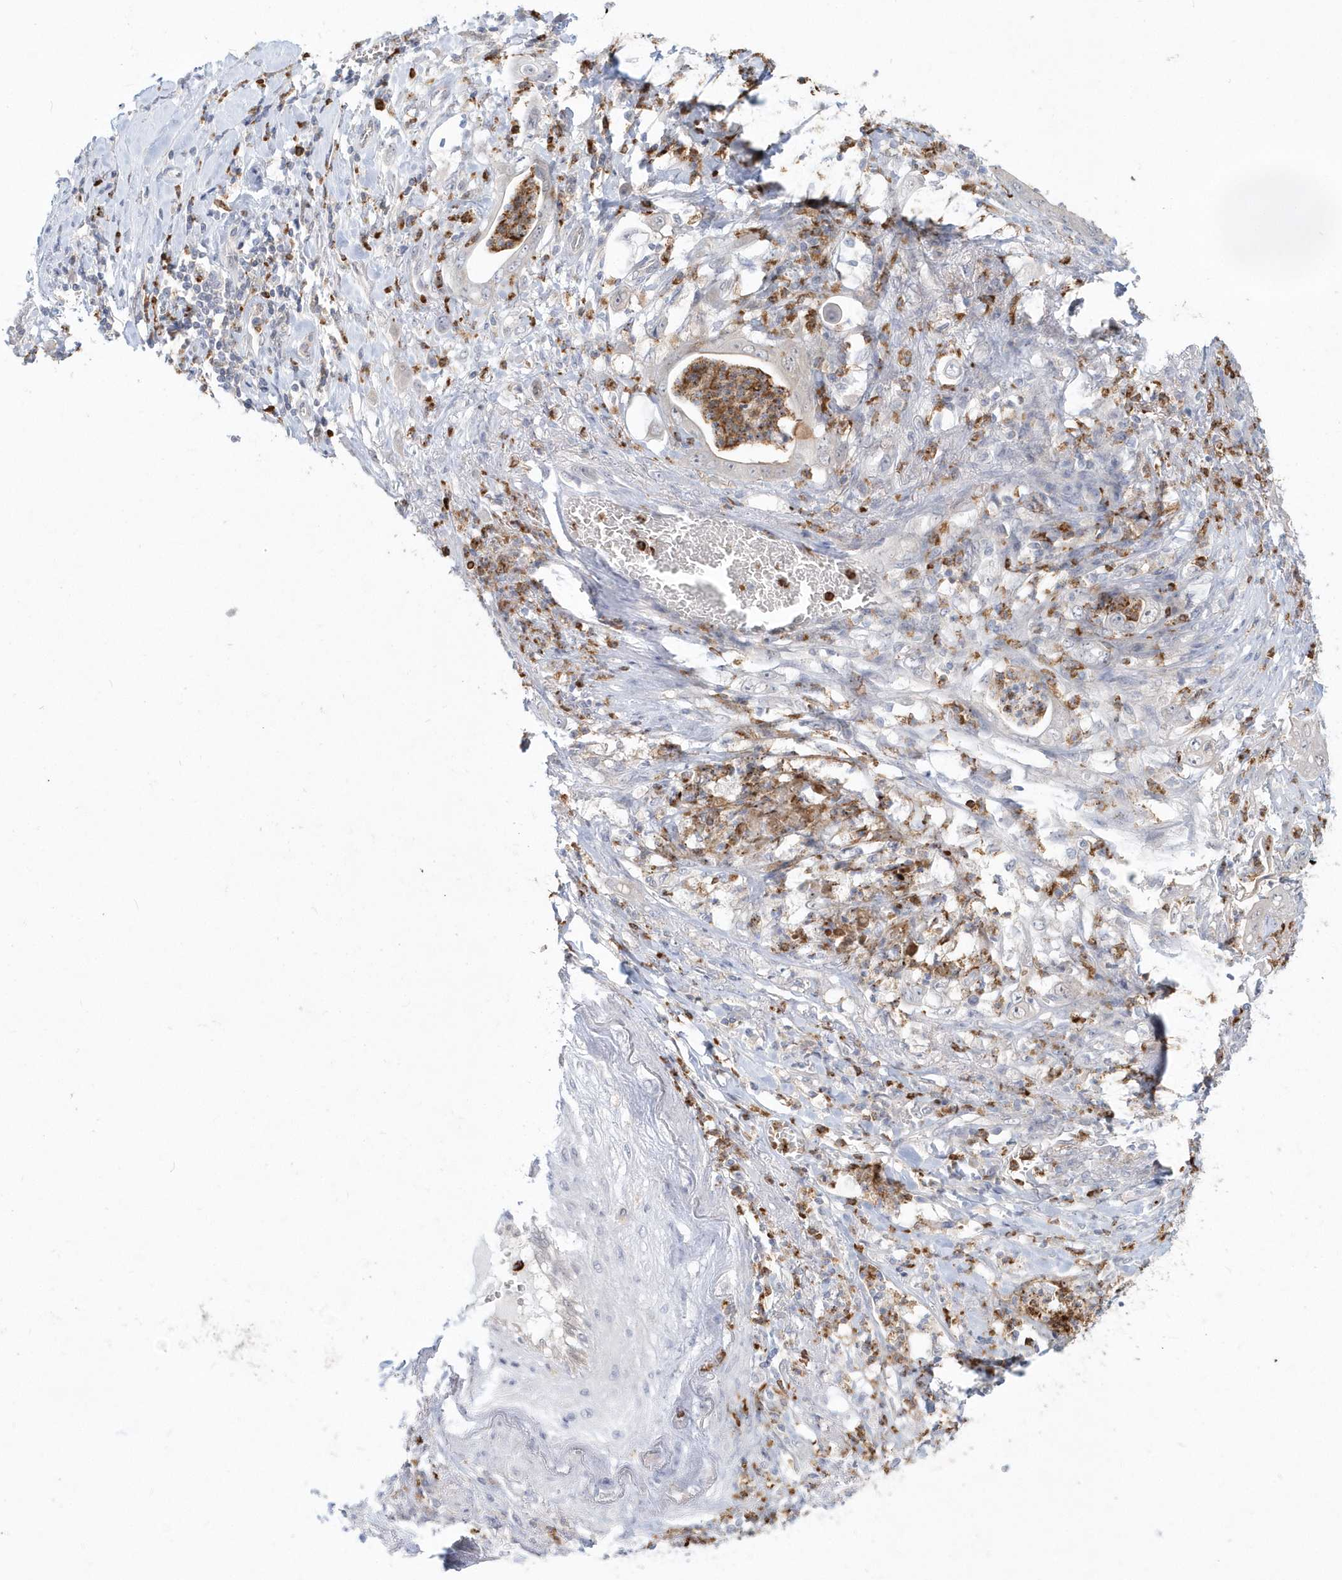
{"staining": {"intensity": "negative", "quantity": "none", "location": "none"}, "tissue": "stomach cancer", "cell_type": "Tumor cells", "image_type": "cancer", "snomed": [{"axis": "morphology", "description": "Adenocarcinoma, NOS"}, {"axis": "topography", "description": "Stomach"}], "caption": "An immunohistochemistry histopathology image of stomach cancer (adenocarcinoma) is shown. There is no staining in tumor cells of stomach cancer (adenocarcinoma).", "gene": "RNF7", "patient": {"sex": "female", "age": 73}}